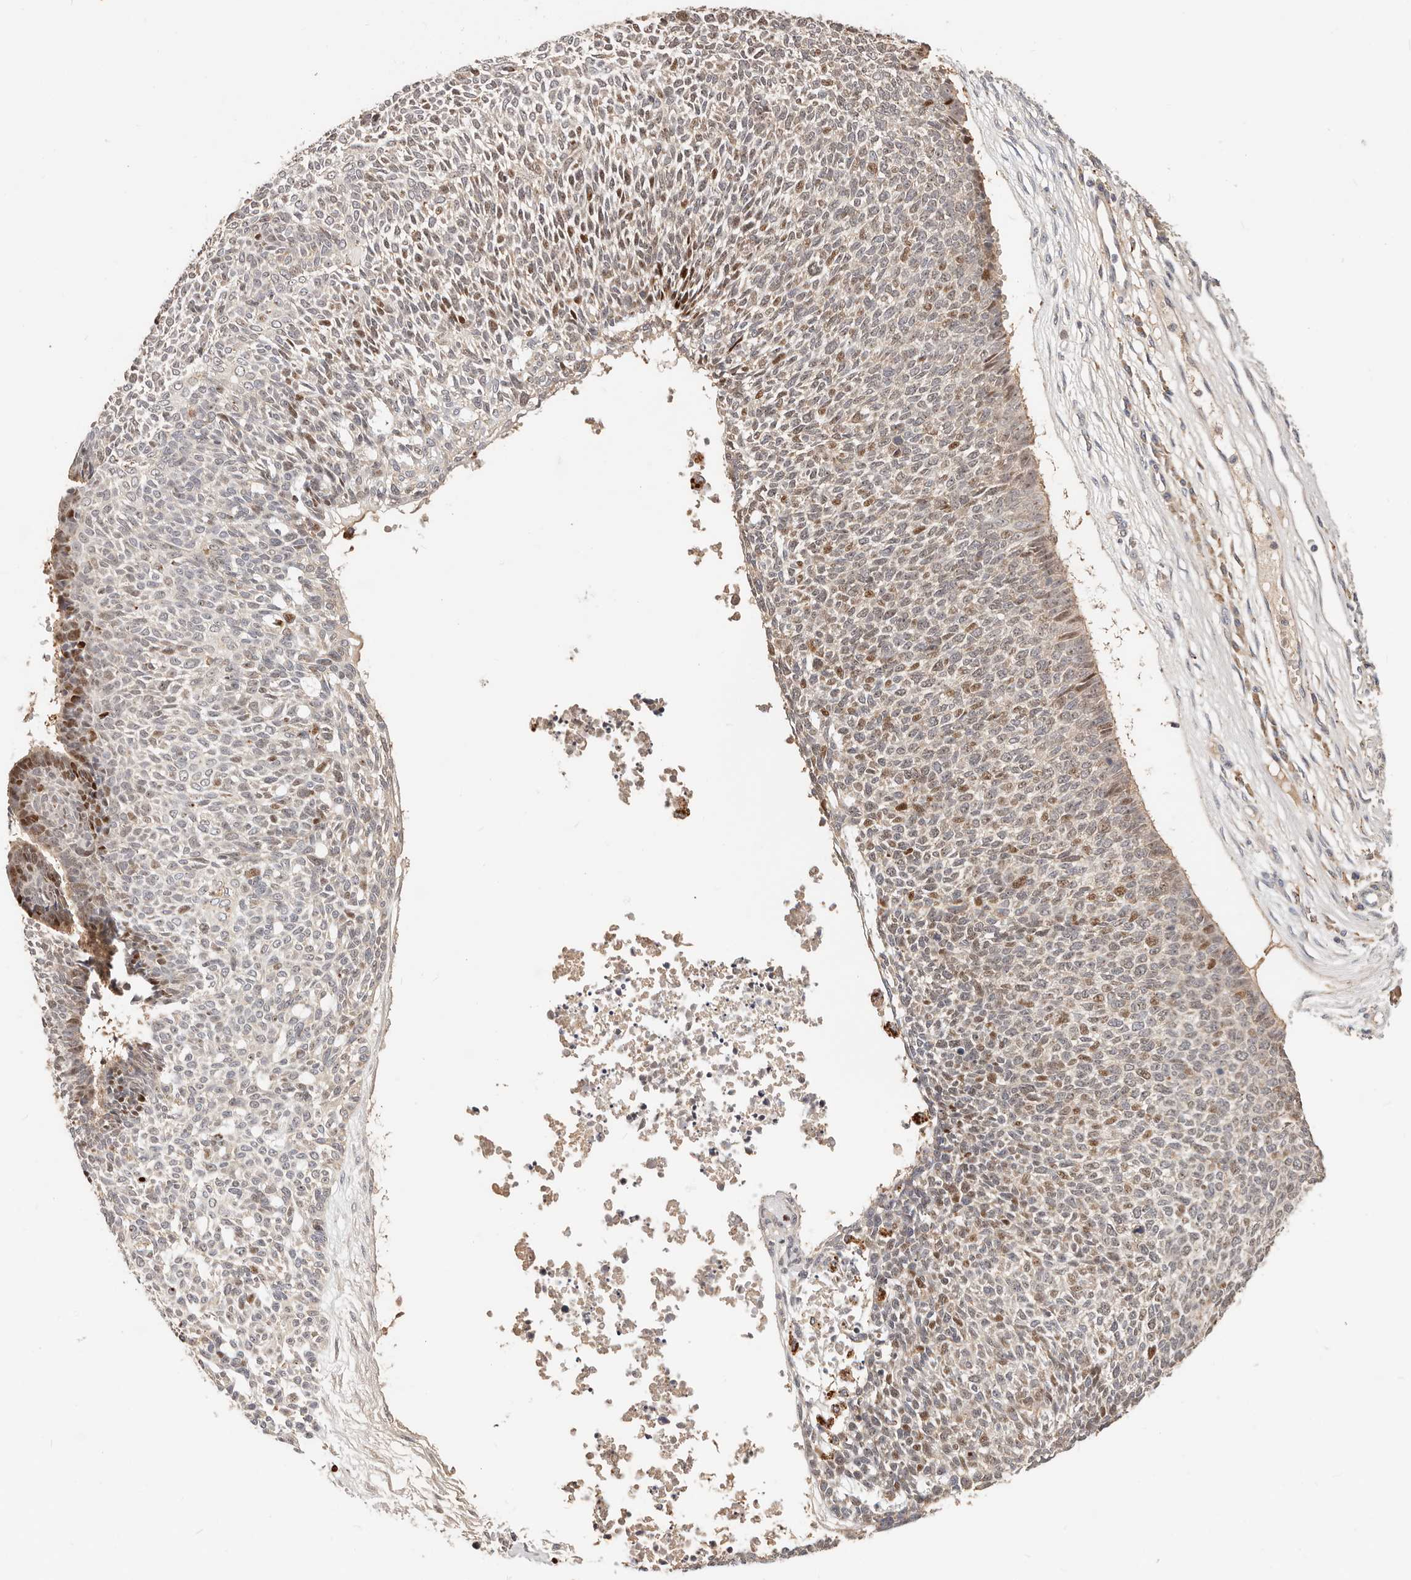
{"staining": {"intensity": "moderate", "quantity": "25%-75%", "location": "nuclear"}, "tissue": "skin cancer", "cell_type": "Tumor cells", "image_type": "cancer", "snomed": [{"axis": "morphology", "description": "Basal cell carcinoma"}, {"axis": "topography", "description": "Skin"}], "caption": "IHC staining of skin cancer (basal cell carcinoma), which displays medium levels of moderate nuclear positivity in about 25%-75% of tumor cells indicating moderate nuclear protein staining. The staining was performed using DAB (brown) for protein detection and nuclei were counterstained in hematoxylin (blue).", "gene": "ZRANB1", "patient": {"sex": "female", "age": 84}}